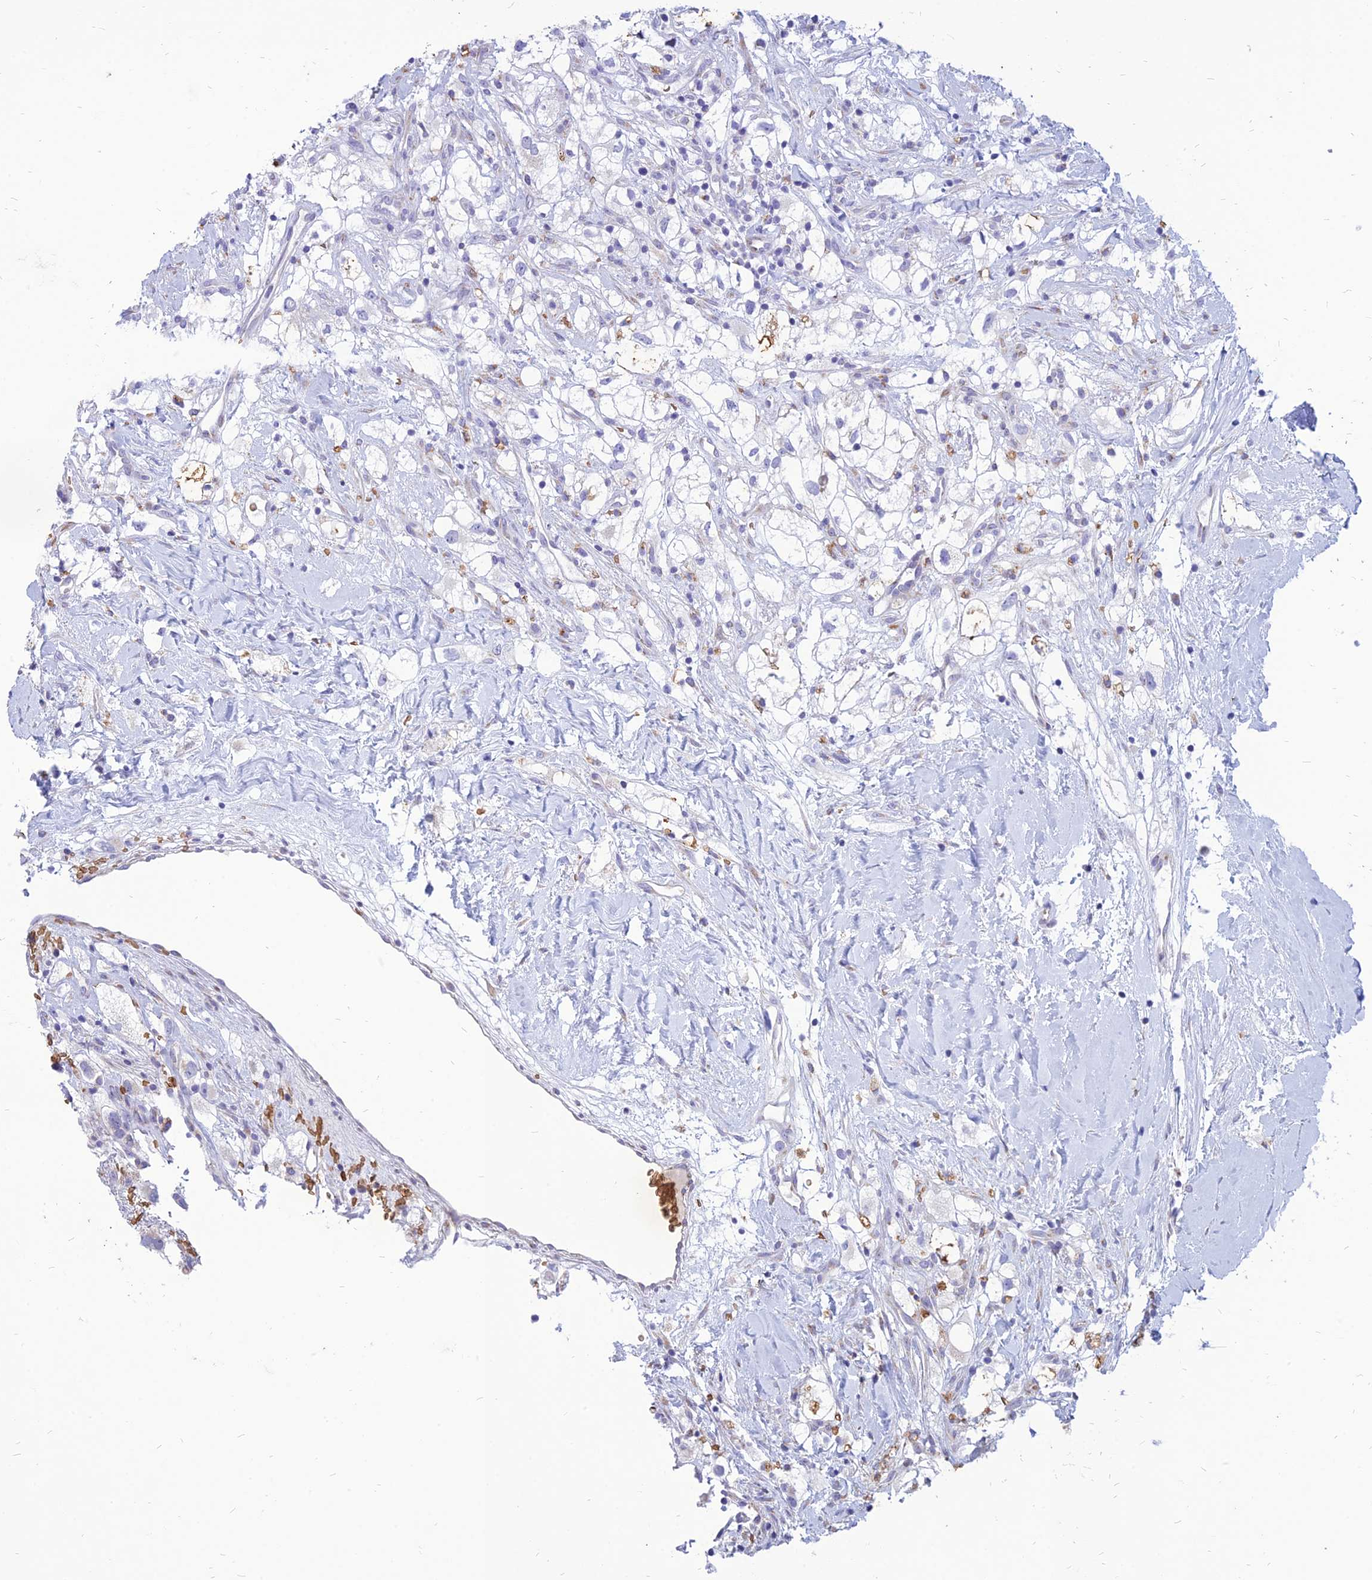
{"staining": {"intensity": "negative", "quantity": "none", "location": "none"}, "tissue": "renal cancer", "cell_type": "Tumor cells", "image_type": "cancer", "snomed": [{"axis": "morphology", "description": "Adenocarcinoma, NOS"}, {"axis": "topography", "description": "Kidney"}], "caption": "The immunohistochemistry photomicrograph has no significant positivity in tumor cells of adenocarcinoma (renal) tissue.", "gene": "HHAT", "patient": {"sex": "male", "age": 59}}